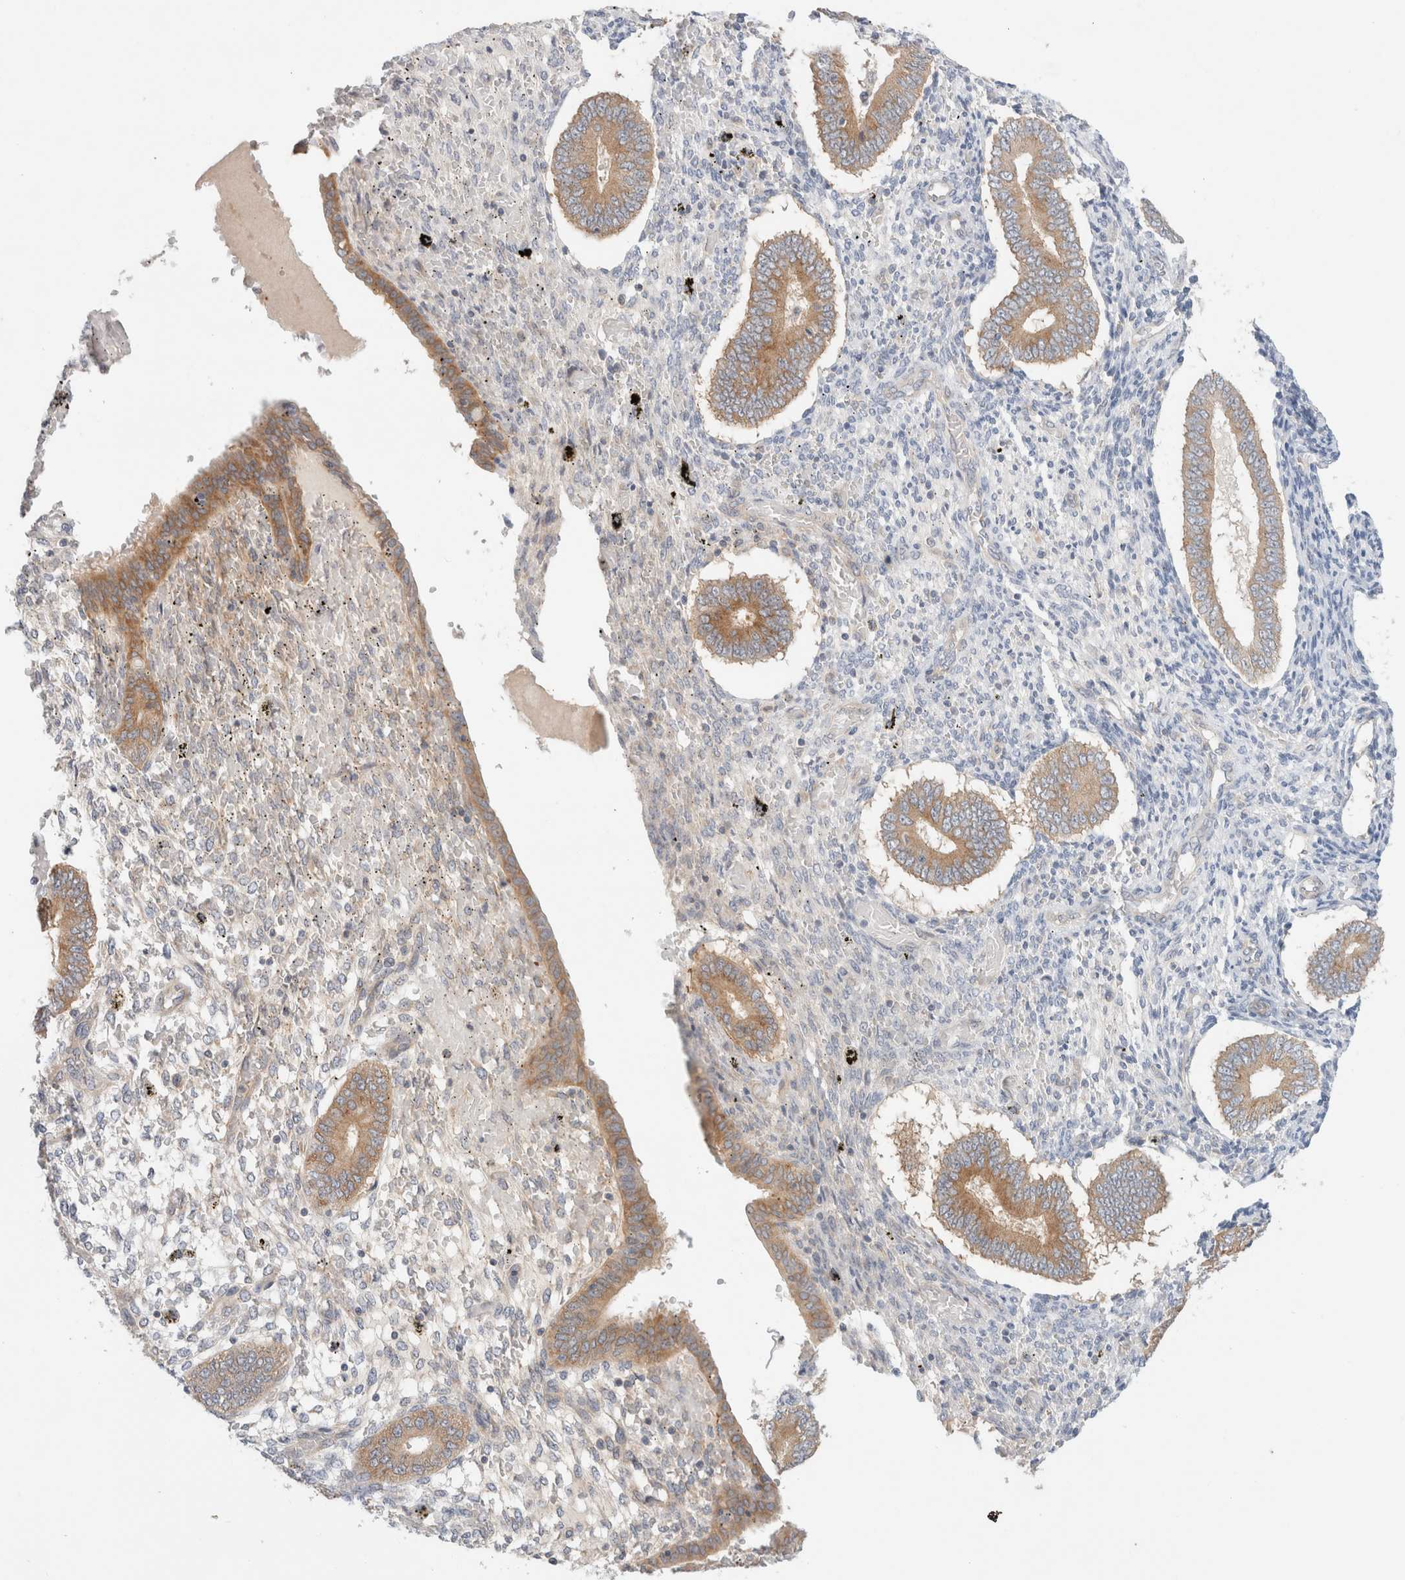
{"staining": {"intensity": "negative", "quantity": "none", "location": "none"}, "tissue": "endometrium", "cell_type": "Cells in endometrial stroma", "image_type": "normal", "snomed": [{"axis": "morphology", "description": "Normal tissue, NOS"}, {"axis": "topography", "description": "Endometrium"}], "caption": "This is a photomicrograph of immunohistochemistry (IHC) staining of benign endometrium, which shows no staining in cells in endometrial stroma.", "gene": "MARK3", "patient": {"sex": "female", "age": 42}}